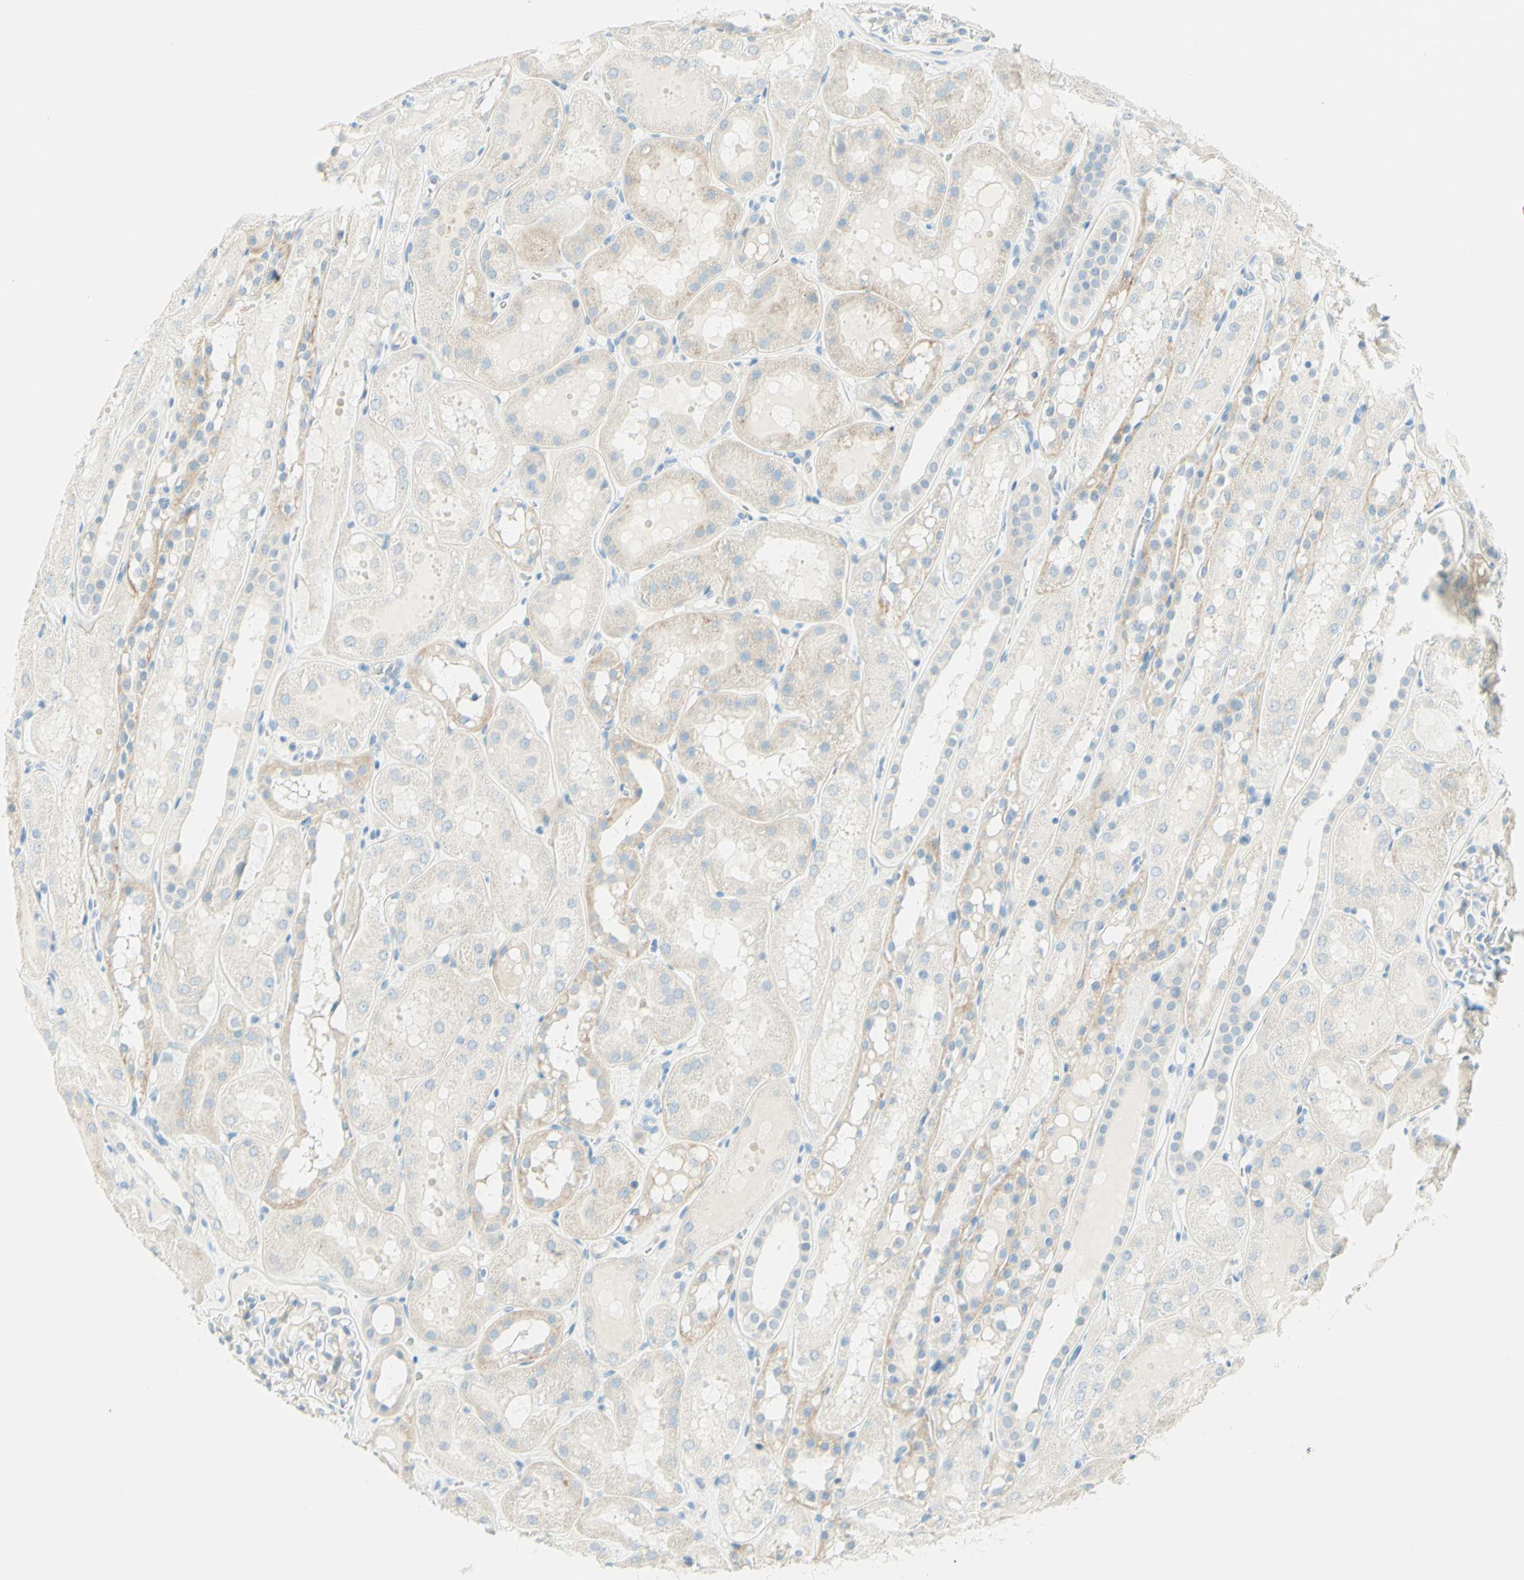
{"staining": {"intensity": "negative", "quantity": "none", "location": "none"}, "tissue": "kidney", "cell_type": "Cells in glomeruli", "image_type": "normal", "snomed": [{"axis": "morphology", "description": "Normal tissue, NOS"}, {"axis": "topography", "description": "Kidney"}, {"axis": "topography", "description": "Urinary bladder"}], "caption": "Kidney was stained to show a protein in brown. There is no significant expression in cells in glomeruli. Nuclei are stained in blue.", "gene": "TMEM132D", "patient": {"sex": "male", "age": 16}}